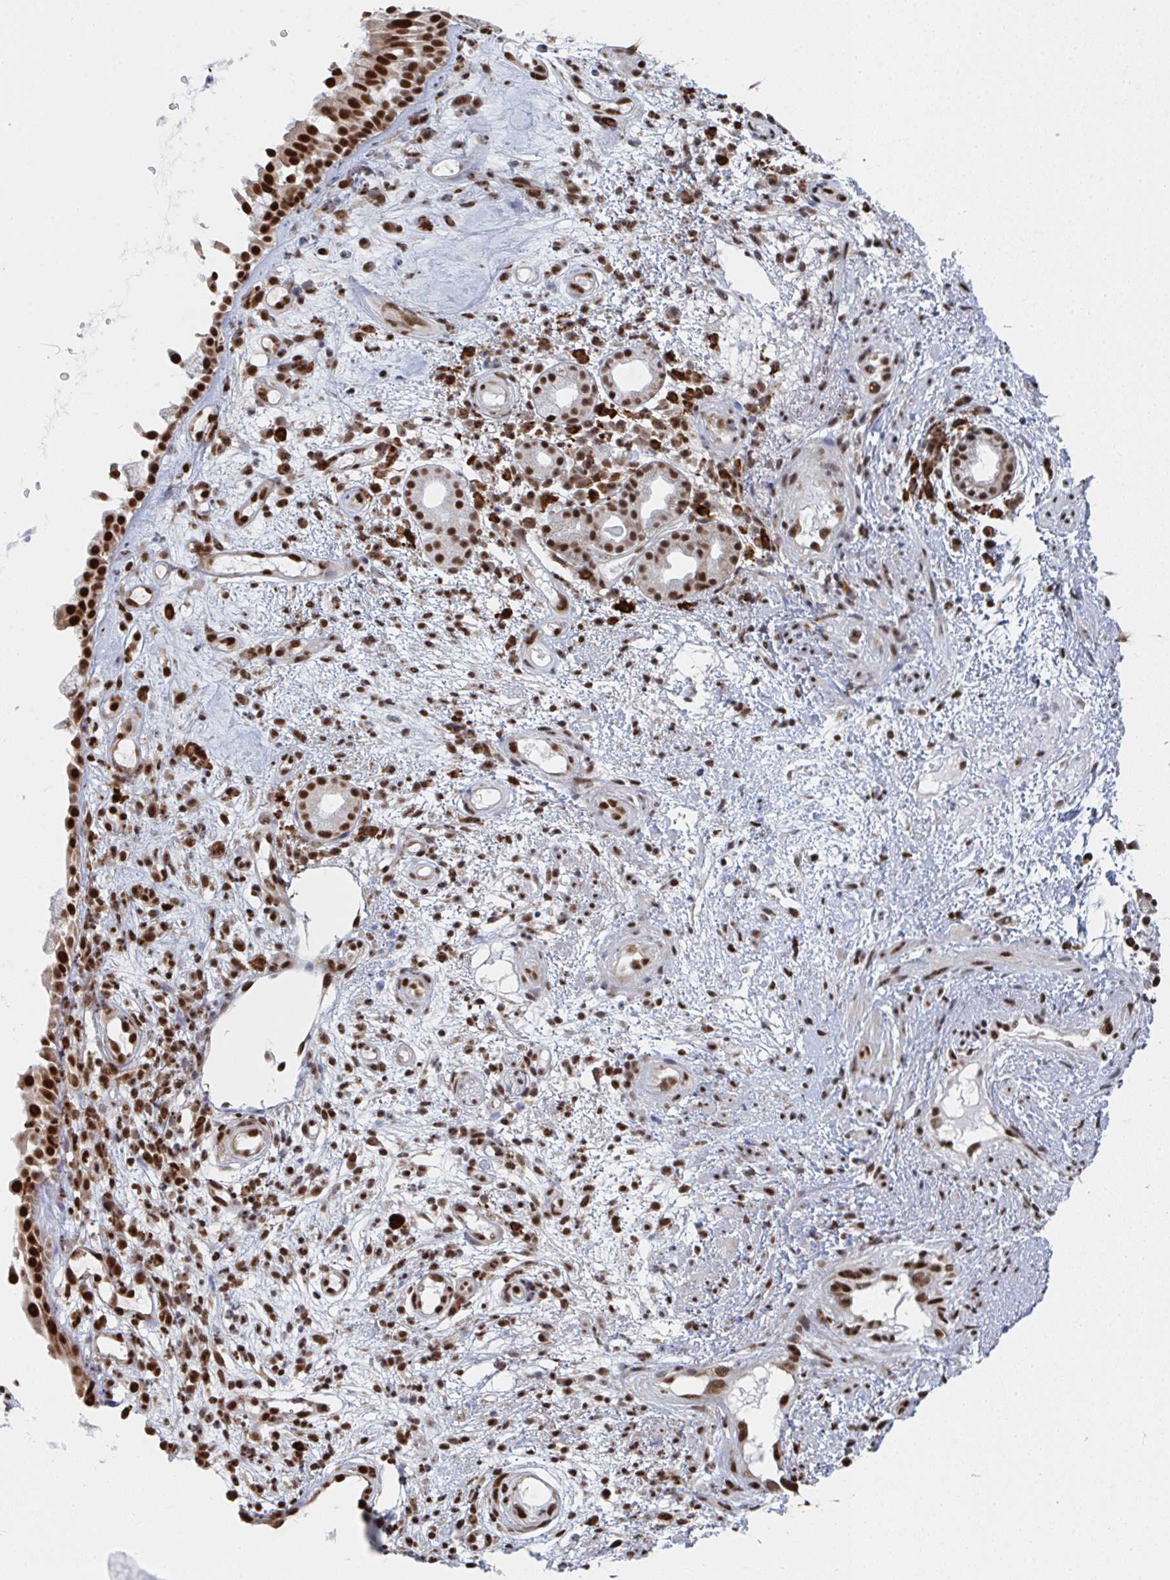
{"staining": {"intensity": "strong", "quantity": ">75%", "location": "nuclear"}, "tissue": "nasopharynx", "cell_type": "Respiratory epithelial cells", "image_type": "normal", "snomed": [{"axis": "morphology", "description": "Normal tissue, NOS"}, {"axis": "morphology", "description": "Inflammation, NOS"}, {"axis": "topography", "description": "Nasopharynx"}], "caption": "Brown immunohistochemical staining in unremarkable human nasopharynx demonstrates strong nuclear staining in about >75% of respiratory epithelial cells. (DAB IHC, brown staining for protein, blue staining for nuclei).", "gene": "MBNL1", "patient": {"sex": "male", "age": 54}}